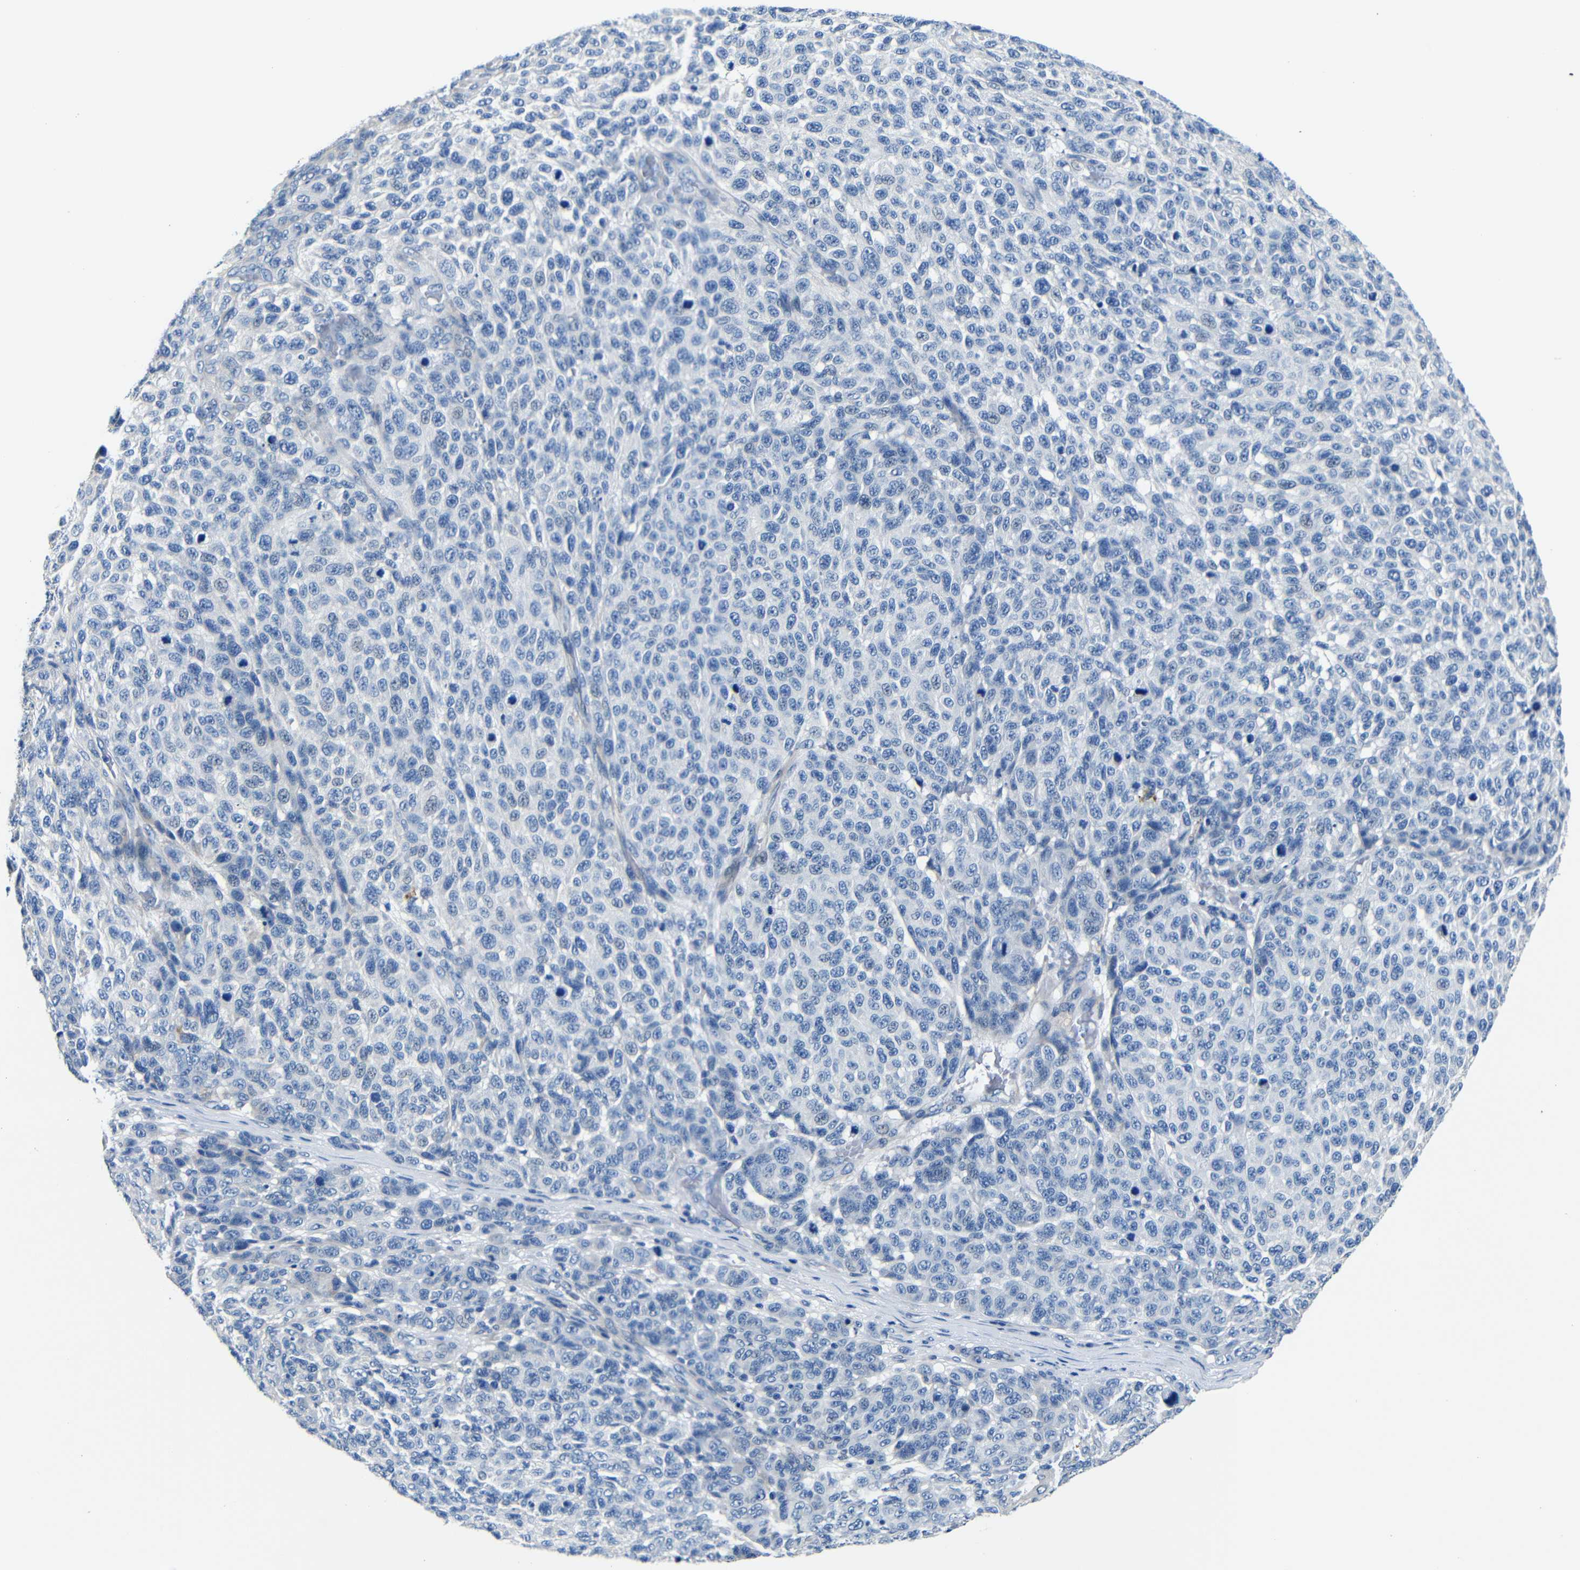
{"staining": {"intensity": "negative", "quantity": "none", "location": "none"}, "tissue": "melanoma", "cell_type": "Tumor cells", "image_type": "cancer", "snomed": [{"axis": "morphology", "description": "Malignant melanoma, NOS"}, {"axis": "topography", "description": "Skin"}], "caption": "Tumor cells show no significant protein expression in malignant melanoma. (DAB immunohistochemistry, high magnification).", "gene": "TNFAIP1", "patient": {"sex": "male", "age": 59}}